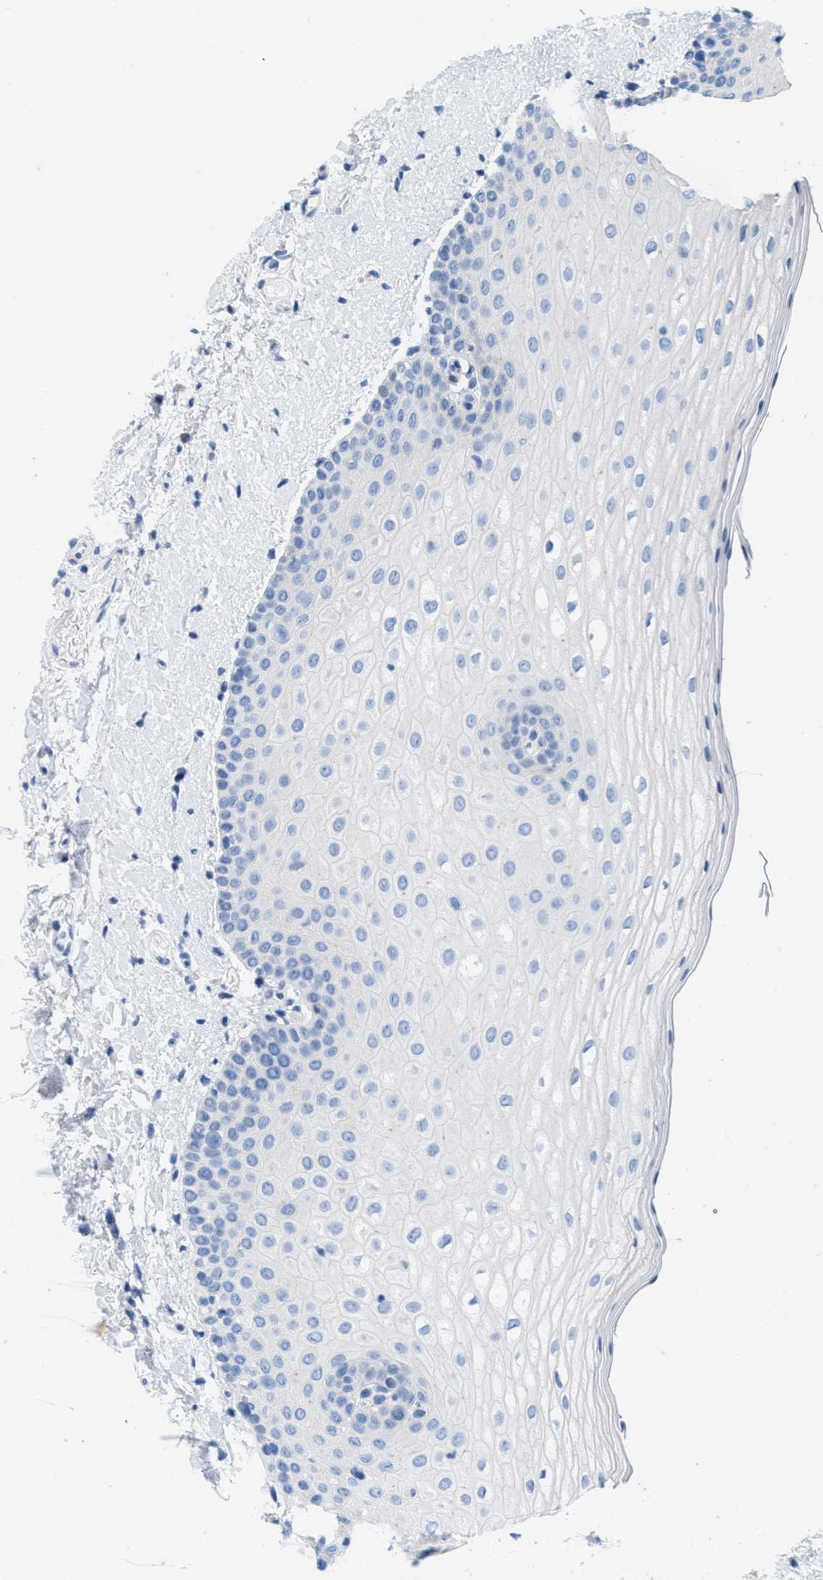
{"staining": {"intensity": "negative", "quantity": "none", "location": "none"}, "tissue": "oral mucosa", "cell_type": "Squamous epithelial cells", "image_type": "normal", "snomed": [{"axis": "morphology", "description": "Normal tissue, NOS"}, {"axis": "topography", "description": "Skin"}, {"axis": "topography", "description": "Oral tissue"}], "caption": "High power microscopy micrograph of an immunohistochemistry (IHC) histopathology image of normal oral mucosa, revealing no significant staining in squamous epithelial cells.", "gene": "ABCB11", "patient": {"sex": "male", "age": 84}}